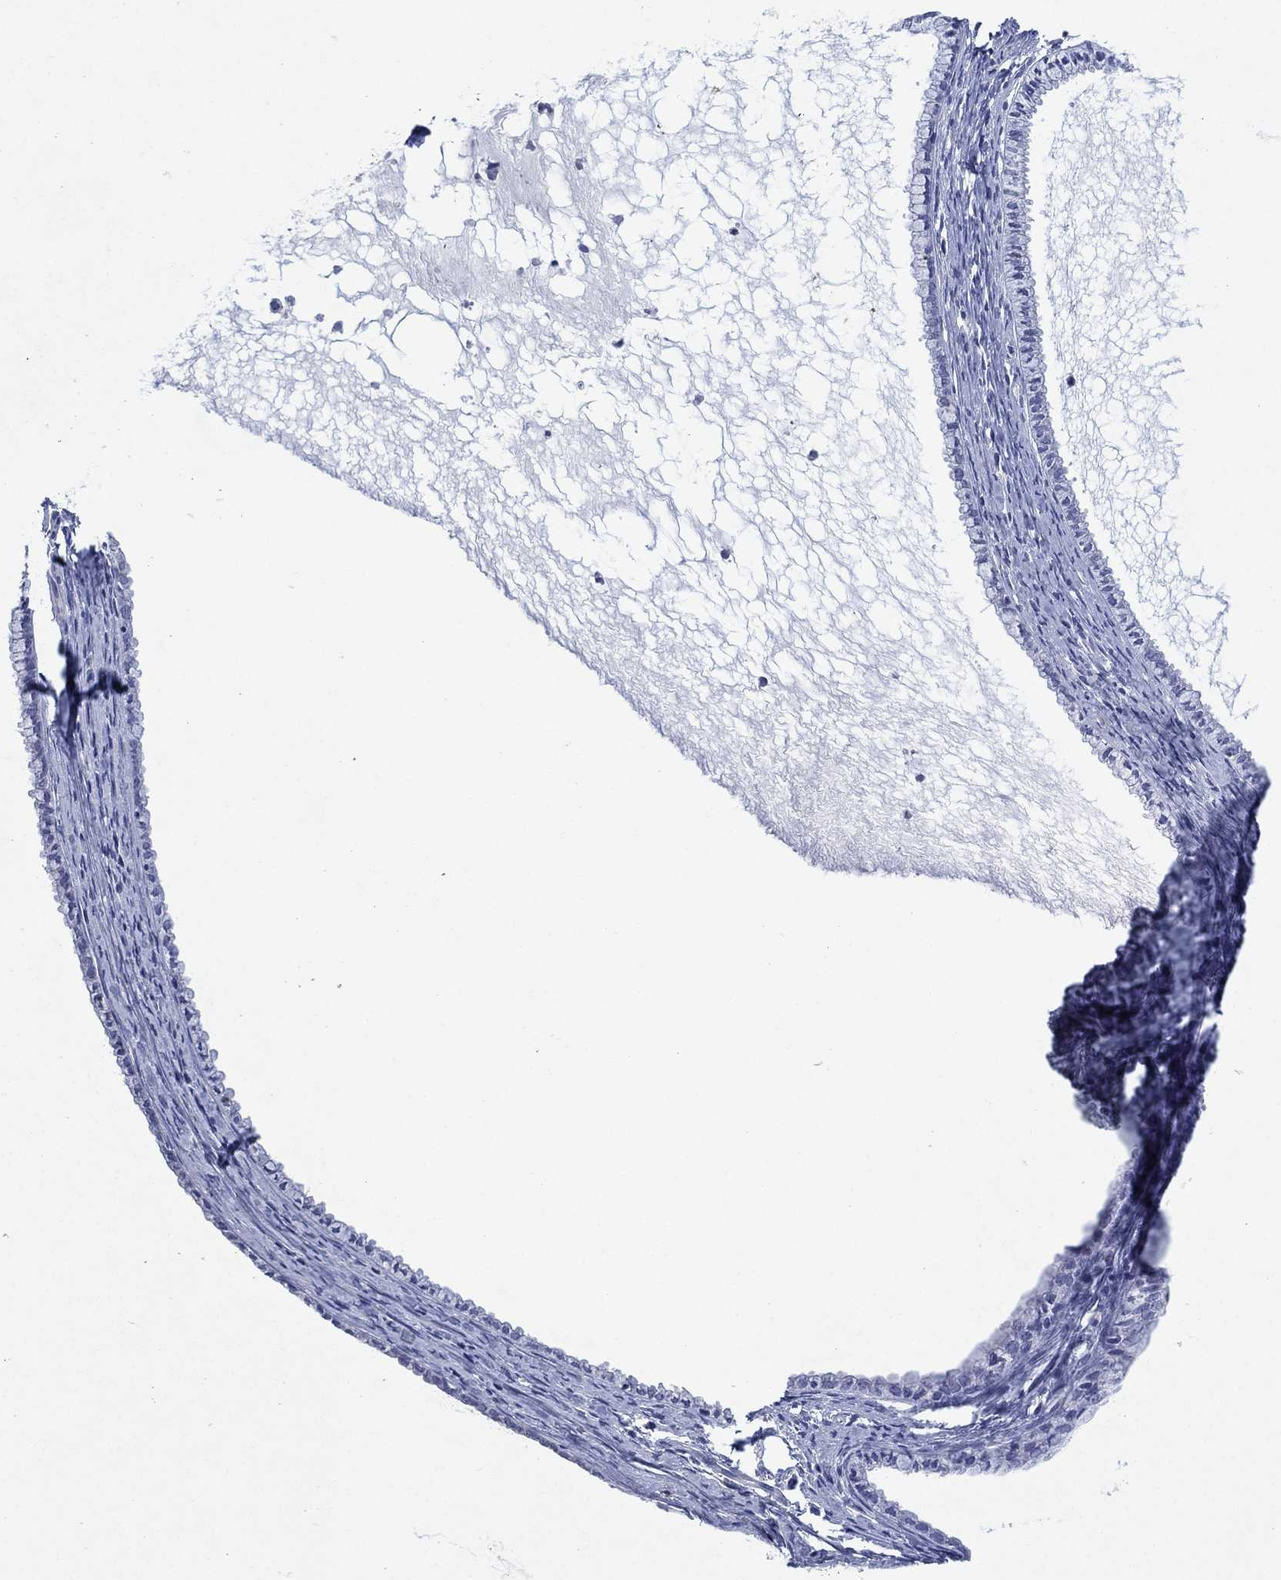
{"staining": {"intensity": "negative", "quantity": "none", "location": "none"}, "tissue": "cervix", "cell_type": "Glandular cells", "image_type": "normal", "snomed": [{"axis": "morphology", "description": "Normal tissue, NOS"}, {"axis": "topography", "description": "Cervix"}], "caption": "This is a image of immunohistochemistry (IHC) staining of benign cervix, which shows no expression in glandular cells.", "gene": "KRT35", "patient": {"sex": "female", "age": 40}}